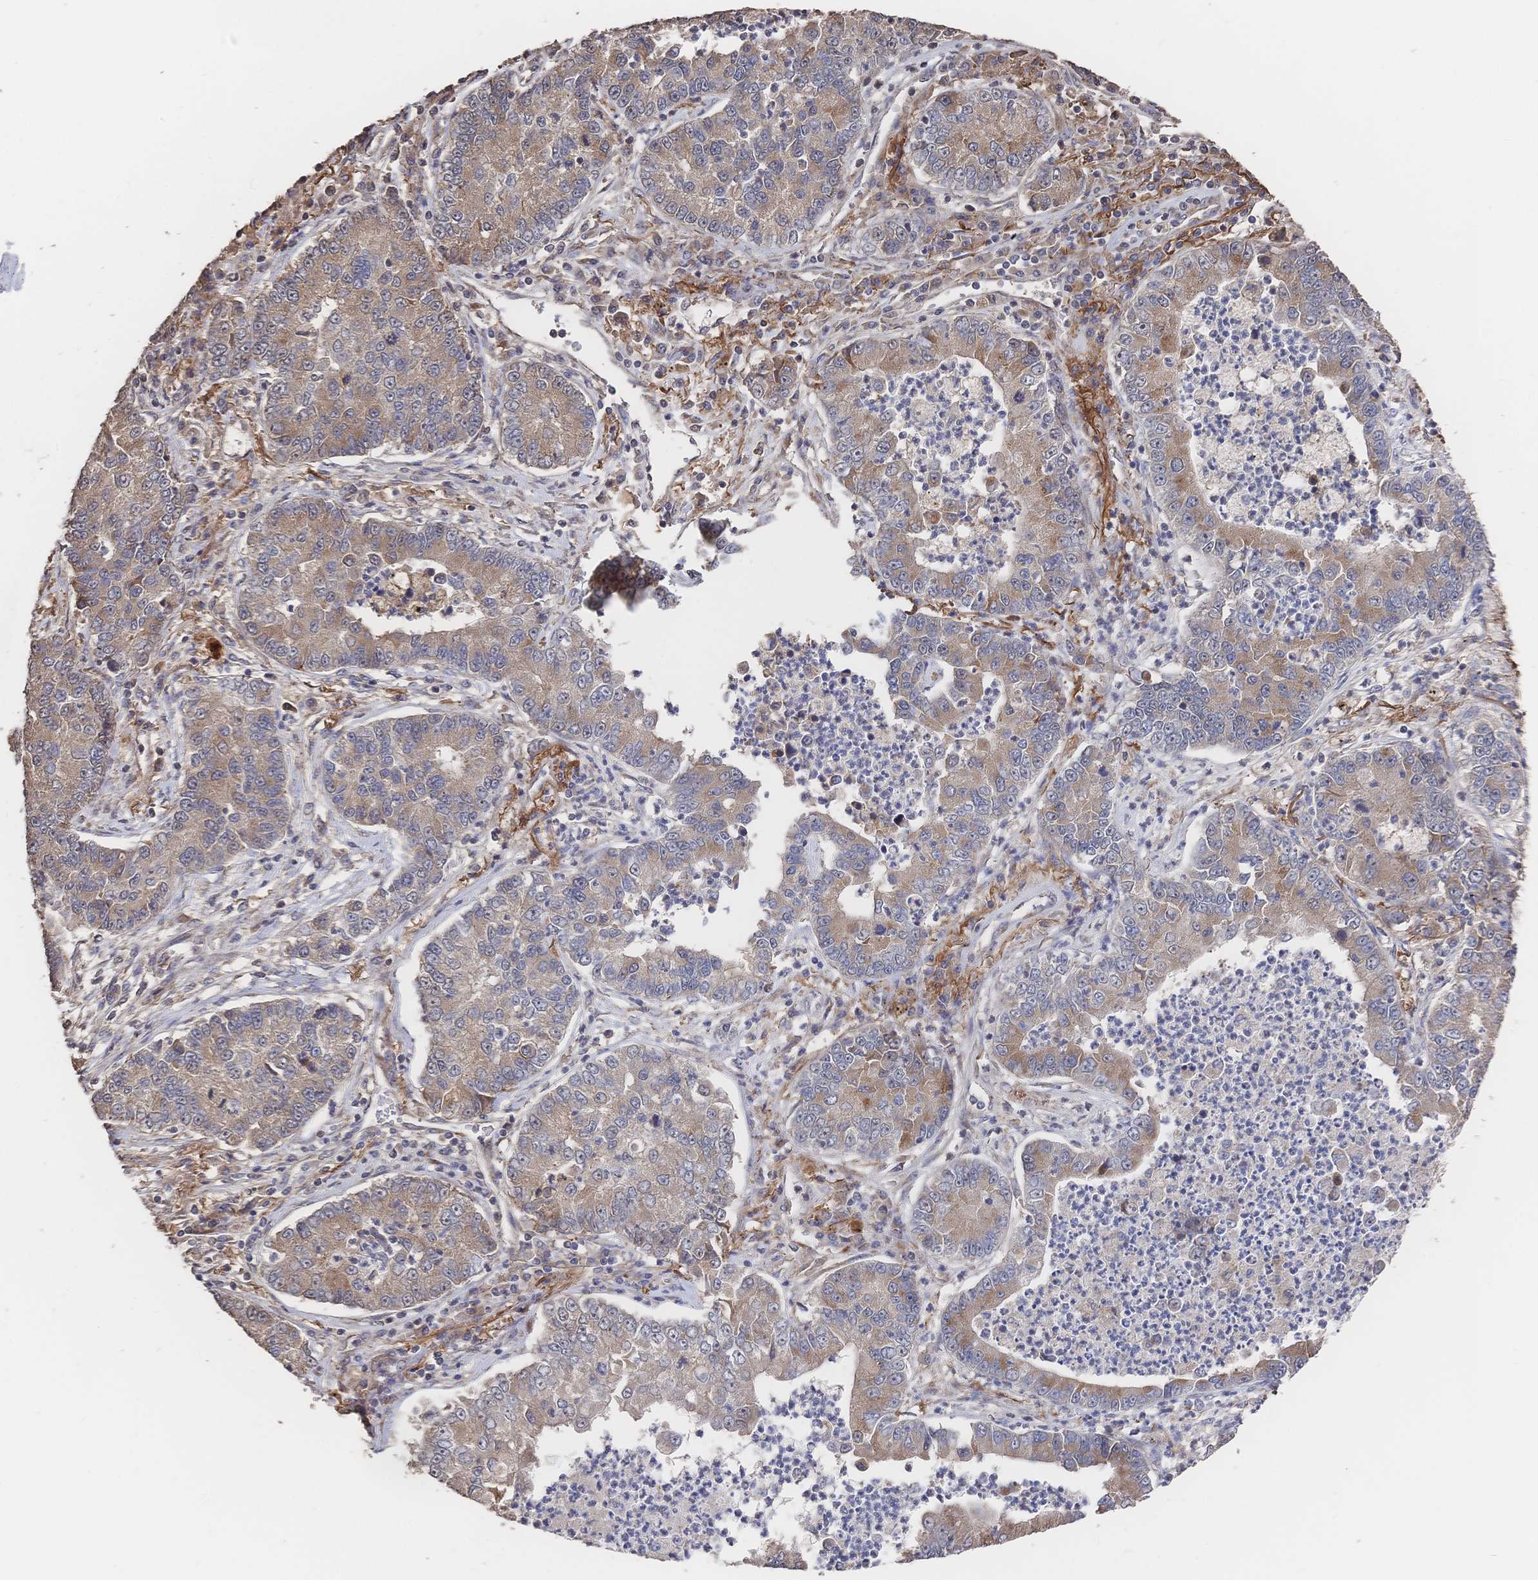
{"staining": {"intensity": "moderate", "quantity": ">75%", "location": "cytoplasmic/membranous"}, "tissue": "lung cancer", "cell_type": "Tumor cells", "image_type": "cancer", "snomed": [{"axis": "morphology", "description": "Adenocarcinoma, NOS"}, {"axis": "topography", "description": "Lung"}], "caption": "Immunohistochemical staining of human lung cancer exhibits moderate cytoplasmic/membranous protein positivity in about >75% of tumor cells. (DAB (3,3'-diaminobenzidine) IHC, brown staining for protein, blue staining for nuclei).", "gene": "DNAJA4", "patient": {"sex": "female", "age": 57}}